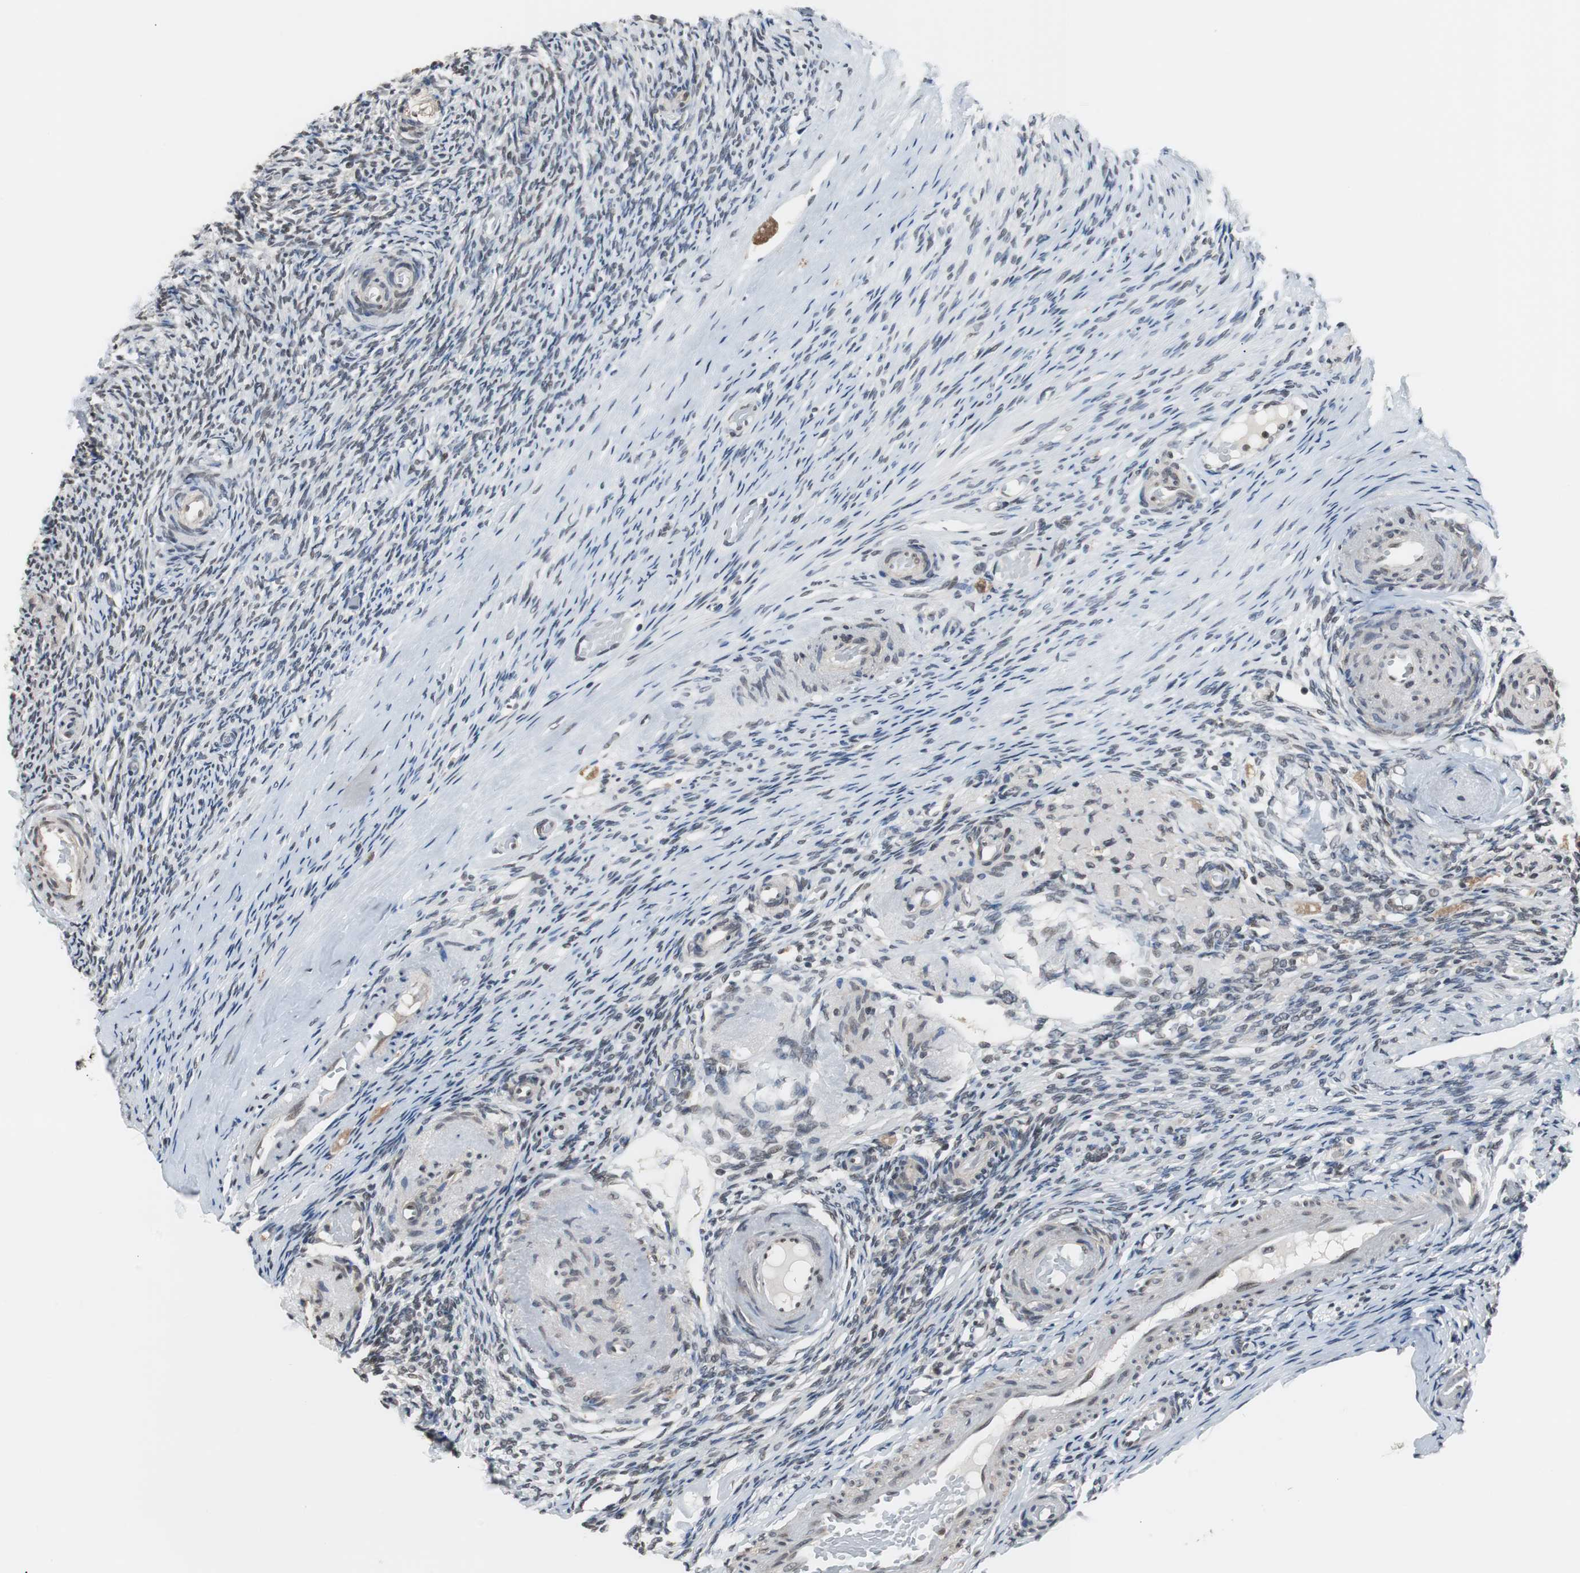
{"staining": {"intensity": "weak", "quantity": "<25%", "location": "nuclear"}, "tissue": "ovary", "cell_type": "Ovarian stroma cells", "image_type": "normal", "snomed": [{"axis": "morphology", "description": "Normal tissue, NOS"}, {"axis": "topography", "description": "Ovary"}], "caption": "An immunohistochemistry (IHC) histopathology image of unremarkable ovary is shown. There is no staining in ovarian stroma cells of ovary.", "gene": "TAF7", "patient": {"sex": "female", "age": 60}}